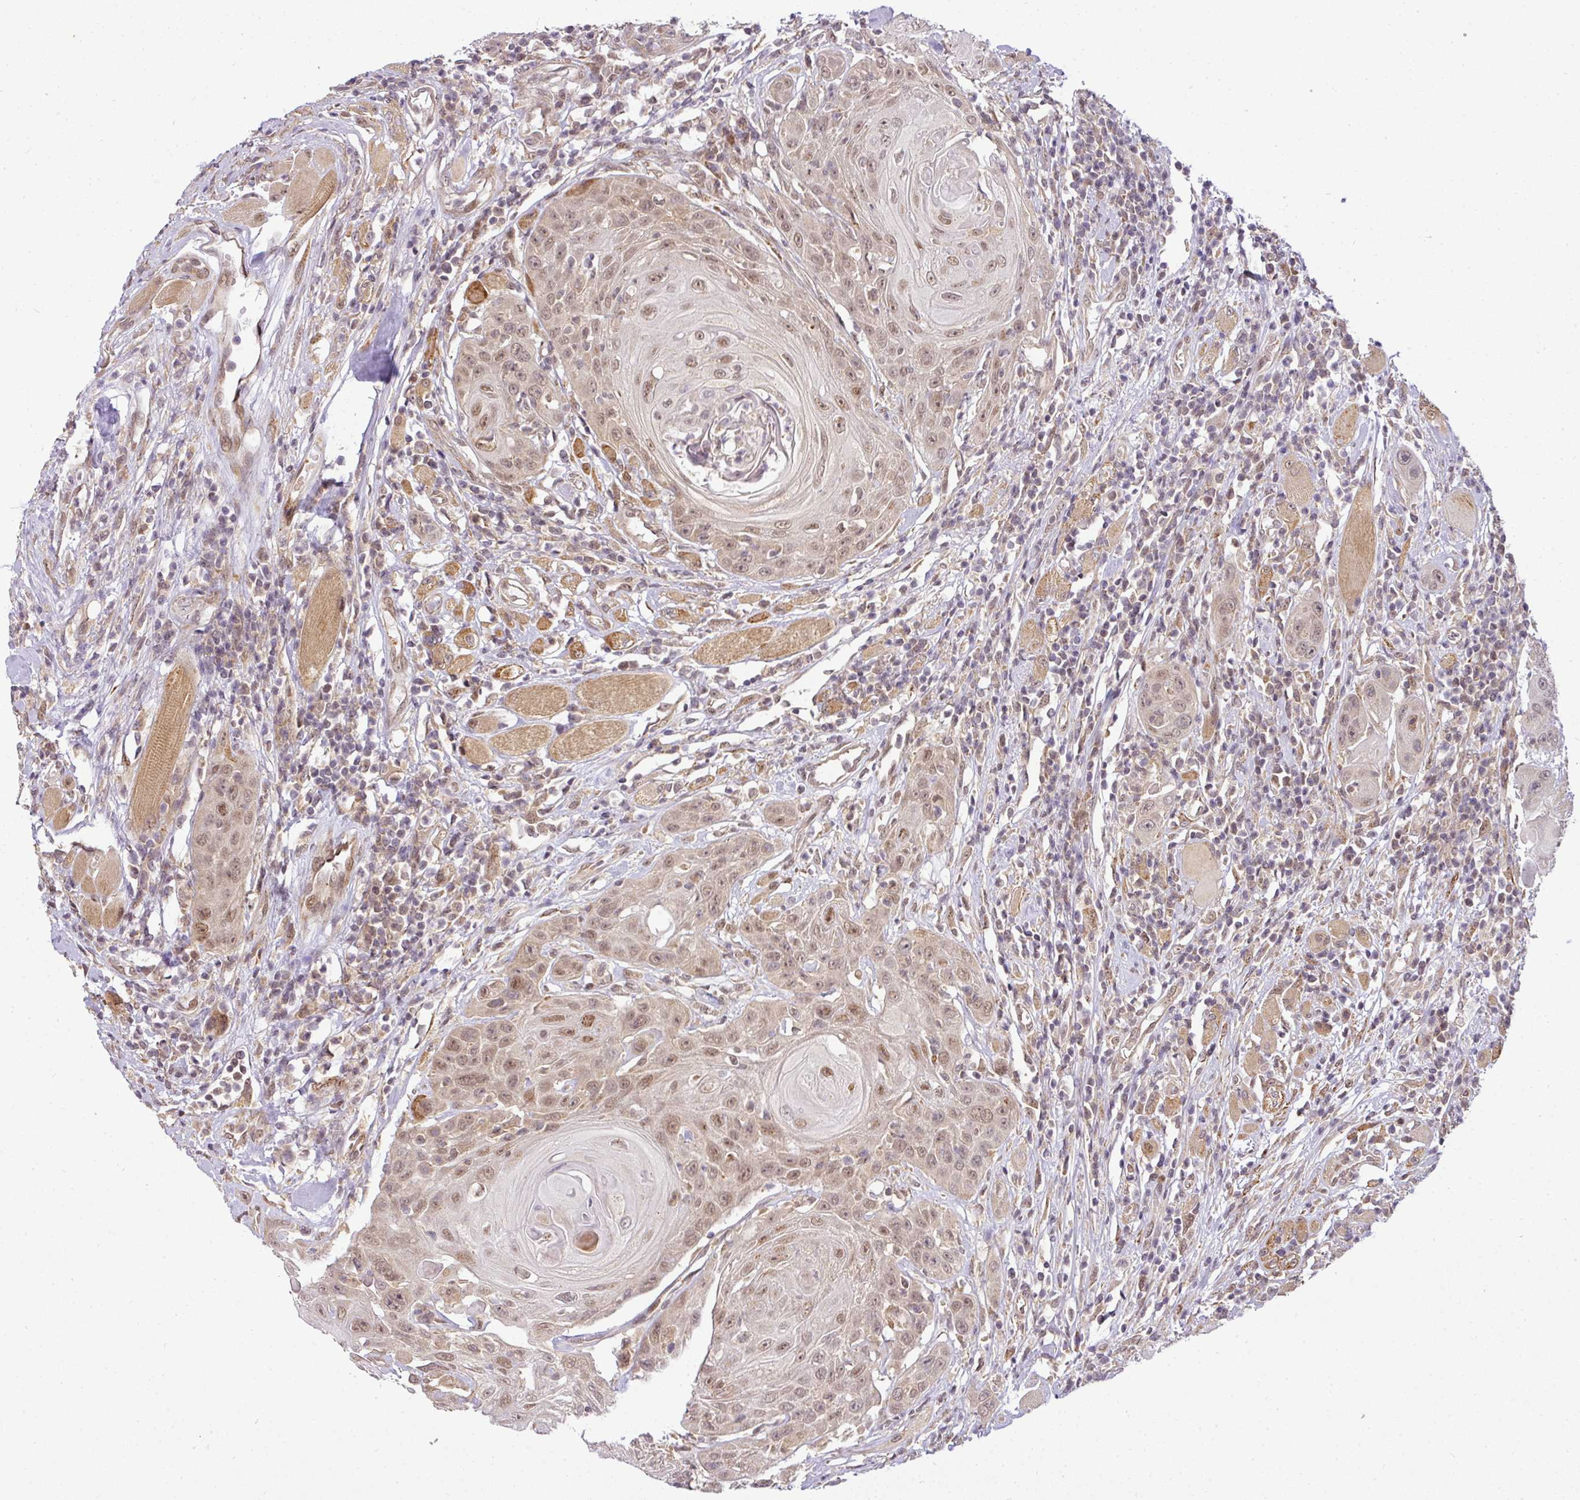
{"staining": {"intensity": "moderate", "quantity": ">75%", "location": "nuclear"}, "tissue": "head and neck cancer", "cell_type": "Tumor cells", "image_type": "cancer", "snomed": [{"axis": "morphology", "description": "Squamous cell carcinoma, NOS"}, {"axis": "topography", "description": "Head-Neck"}], "caption": "A micrograph of human head and neck cancer stained for a protein reveals moderate nuclear brown staining in tumor cells. The staining was performed using DAB (3,3'-diaminobenzidine) to visualize the protein expression in brown, while the nuclei were stained in blue with hematoxylin (Magnification: 20x).", "gene": "C1orf226", "patient": {"sex": "female", "age": 59}}